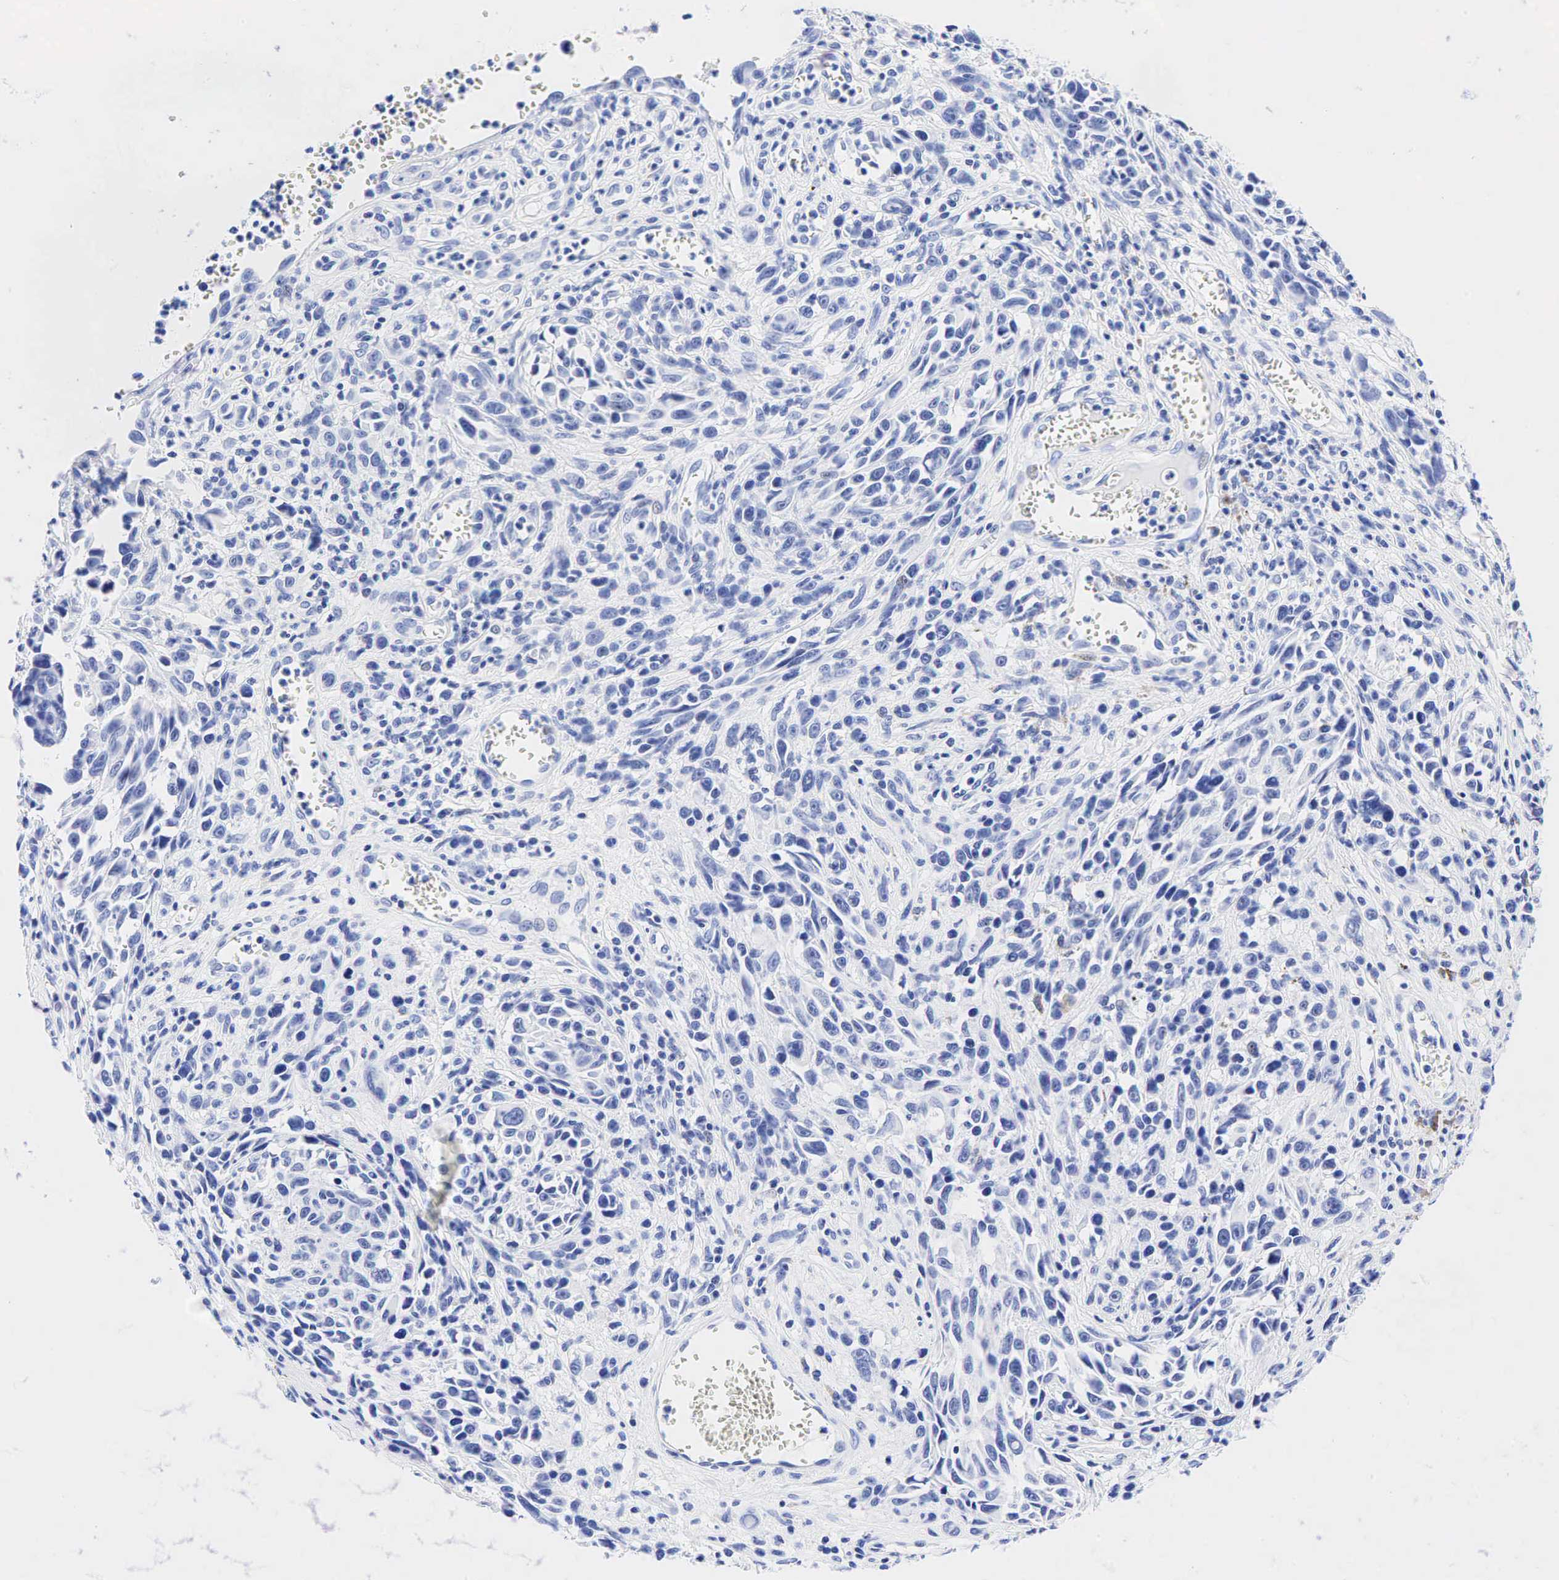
{"staining": {"intensity": "negative", "quantity": "none", "location": "none"}, "tissue": "melanoma", "cell_type": "Tumor cells", "image_type": "cancer", "snomed": [{"axis": "morphology", "description": "Malignant melanoma, NOS"}, {"axis": "topography", "description": "Skin"}], "caption": "DAB (3,3'-diaminobenzidine) immunohistochemical staining of melanoma shows no significant expression in tumor cells.", "gene": "ESR1", "patient": {"sex": "female", "age": 82}}